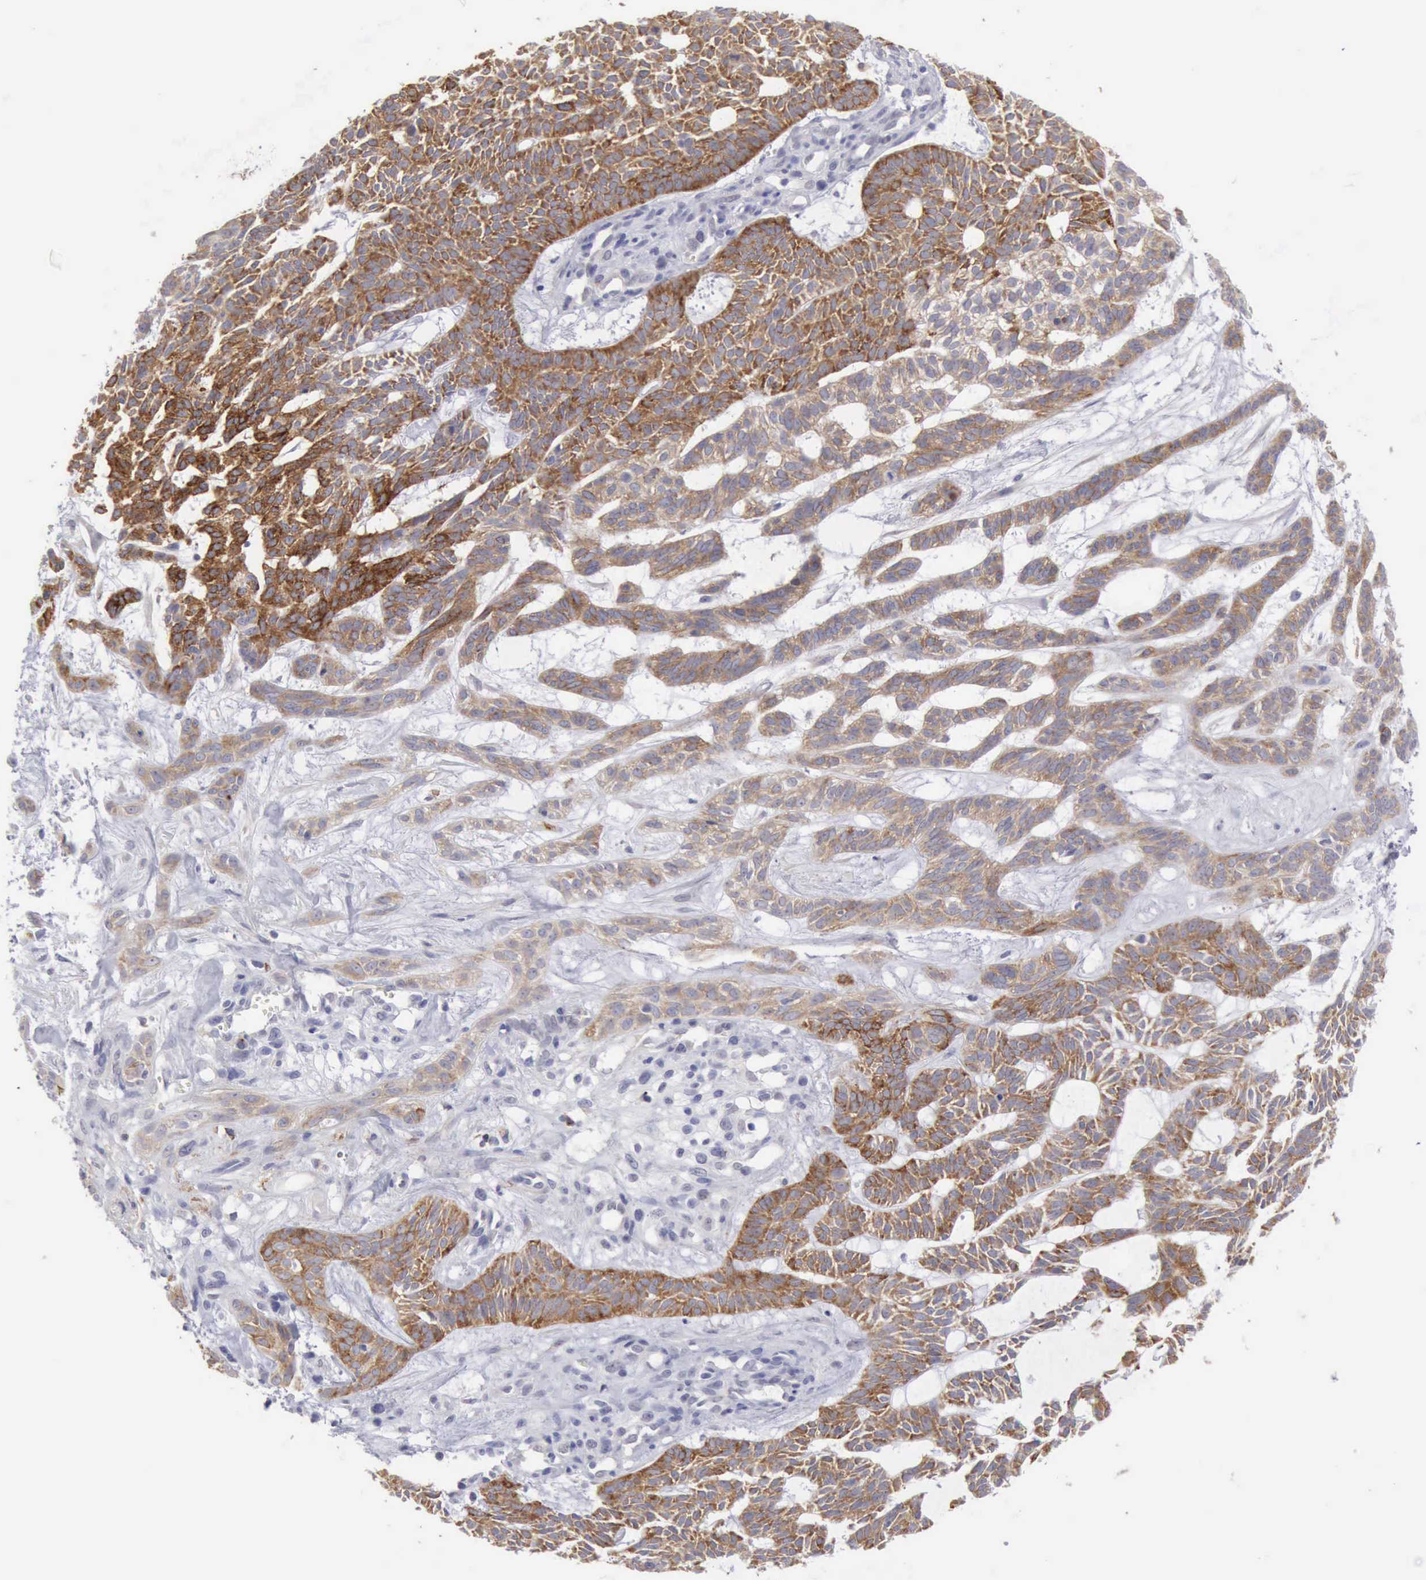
{"staining": {"intensity": "moderate", "quantity": ">75%", "location": "cytoplasmic/membranous"}, "tissue": "skin cancer", "cell_type": "Tumor cells", "image_type": "cancer", "snomed": [{"axis": "morphology", "description": "Basal cell carcinoma"}, {"axis": "topography", "description": "Skin"}], "caption": "This image shows immunohistochemistry staining of human skin cancer (basal cell carcinoma), with medium moderate cytoplasmic/membranous expression in about >75% of tumor cells.", "gene": "TFRC", "patient": {"sex": "male", "age": 75}}